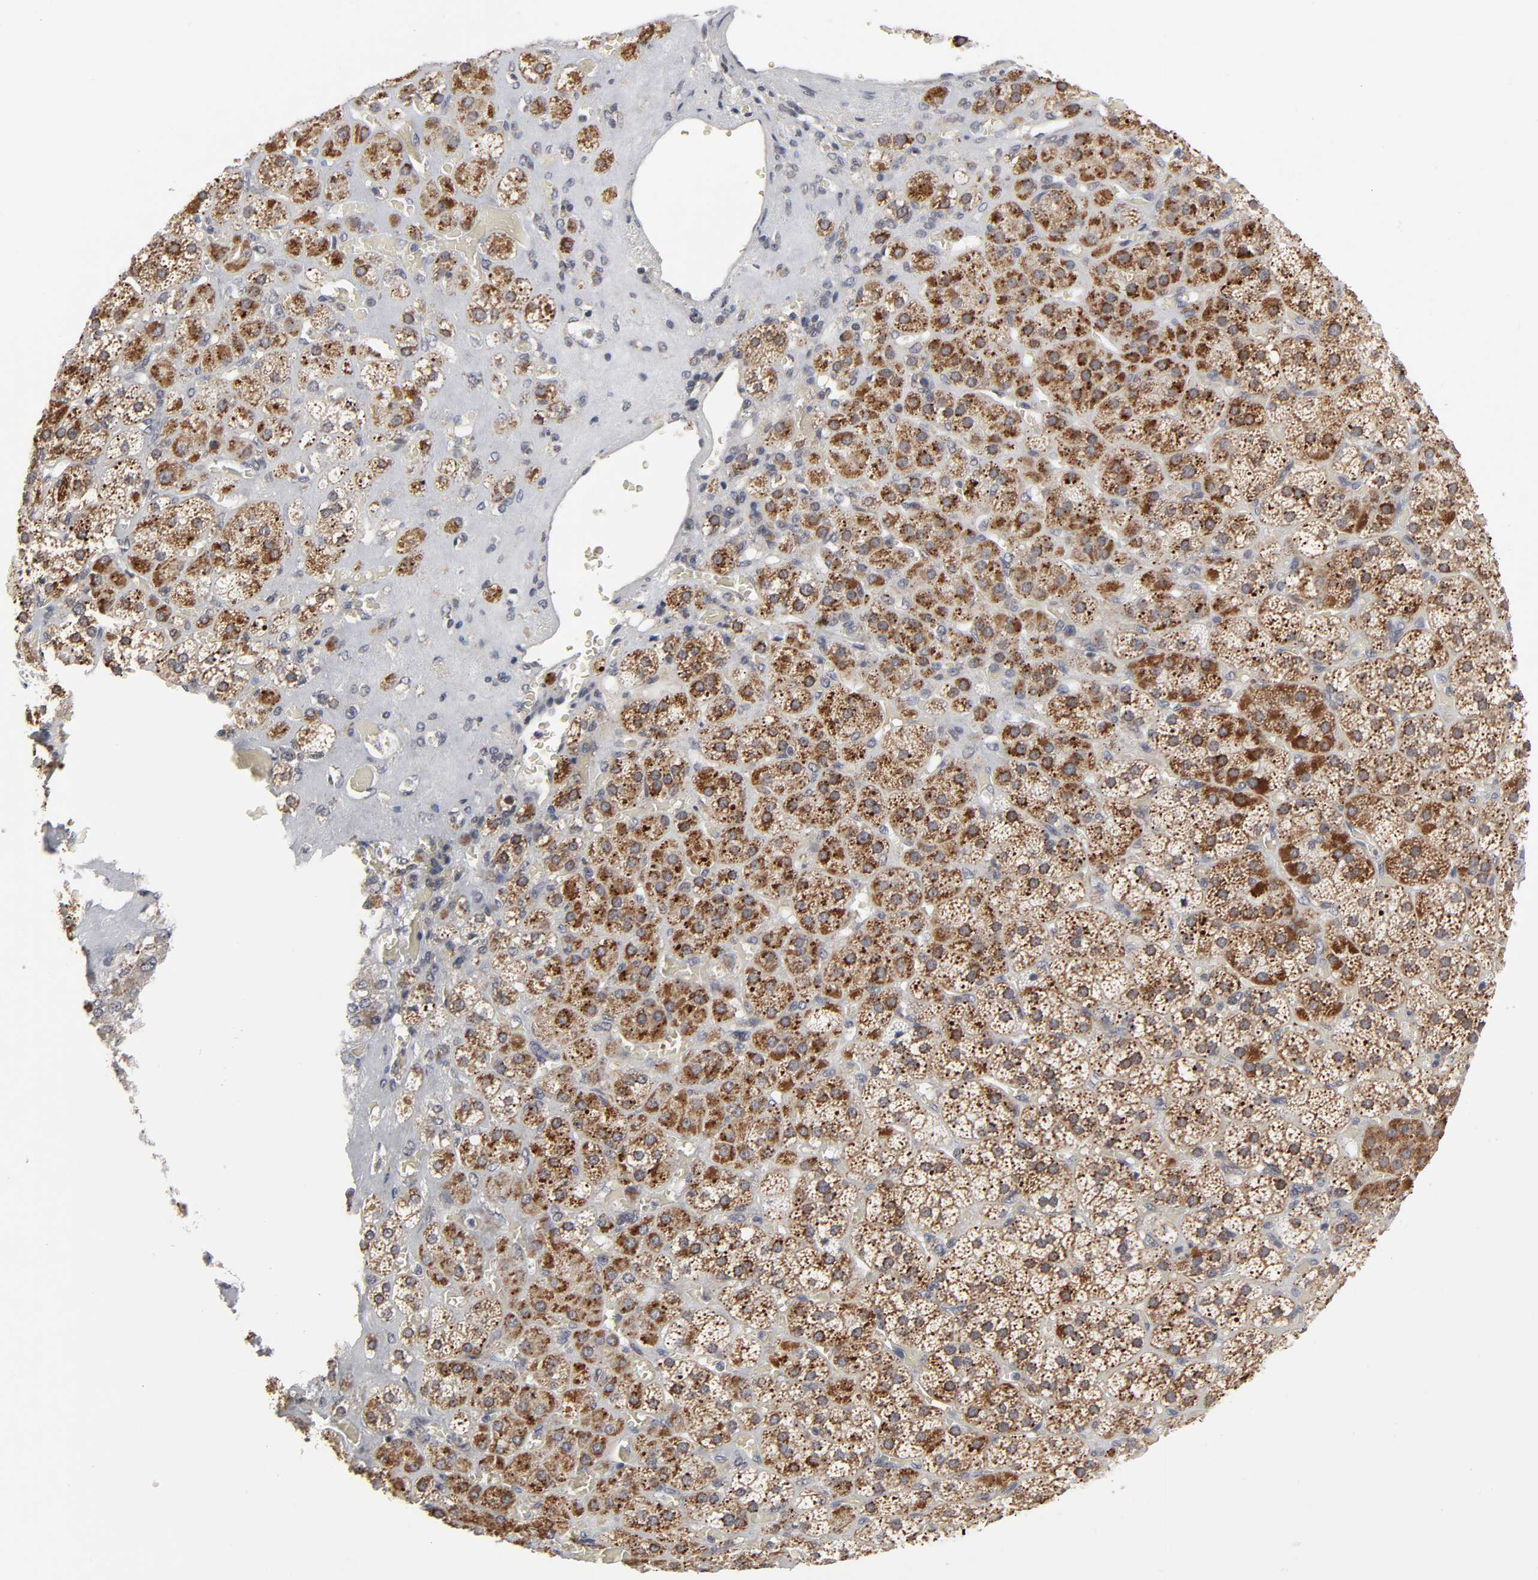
{"staining": {"intensity": "moderate", "quantity": ">75%", "location": "cytoplasmic/membranous"}, "tissue": "adrenal gland", "cell_type": "Glandular cells", "image_type": "normal", "snomed": [{"axis": "morphology", "description": "Normal tissue, NOS"}, {"axis": "topography", "description": "Adrenal gland"}], "caption": "Human adrenal gland stained with a brown dye demonstrates moderate cytoplasmic/membranous positive positivity in about >75% of glandular cells.", "gene": "AUH", "patient": {"sex": "female", "age": 71}}